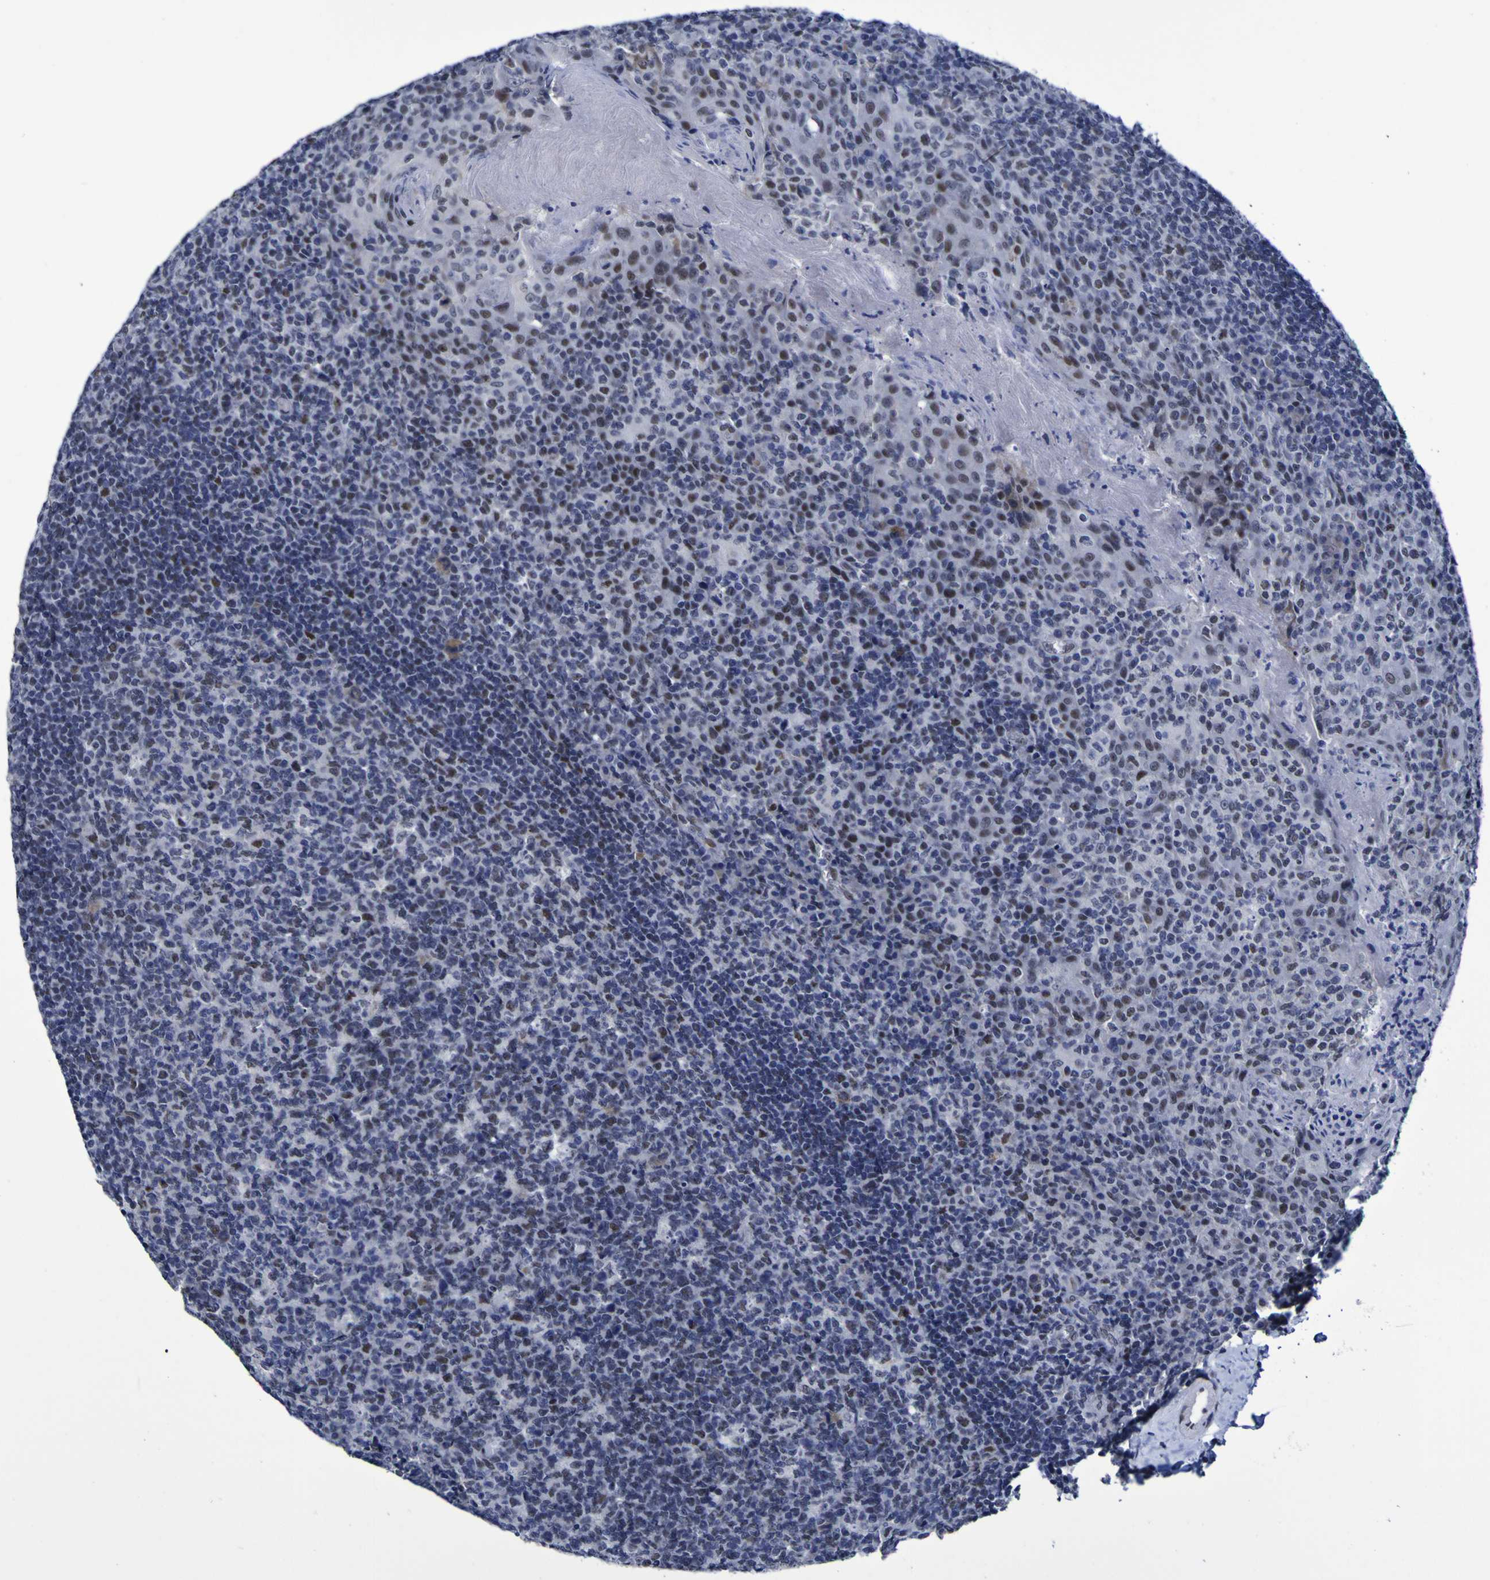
{"staining": {"intensity": "weak", "quantity": "<25%", "location": "nuclear"}, "tissue": "tonsil", "cell_type": "Germinal center cells", "image_type": "normal", "snomed": [{"axis": "morphology", "description": "Normal tissue, NOS"}, {"axis": "topography", "description": "Tonsil"}], "caption": "IHC image of unremarkable human tonsil stained for a protein (brown), which displays no positivity in germinal center cells. (Stains: DAB (3,3'-diaminobenzidine) immunohistochemistry with hematoxylin counter stain, Microscopy: brightfield microscopy at high magnification).", "gene": "MBD3", "patient": {"sex": "male", "age": 17}}